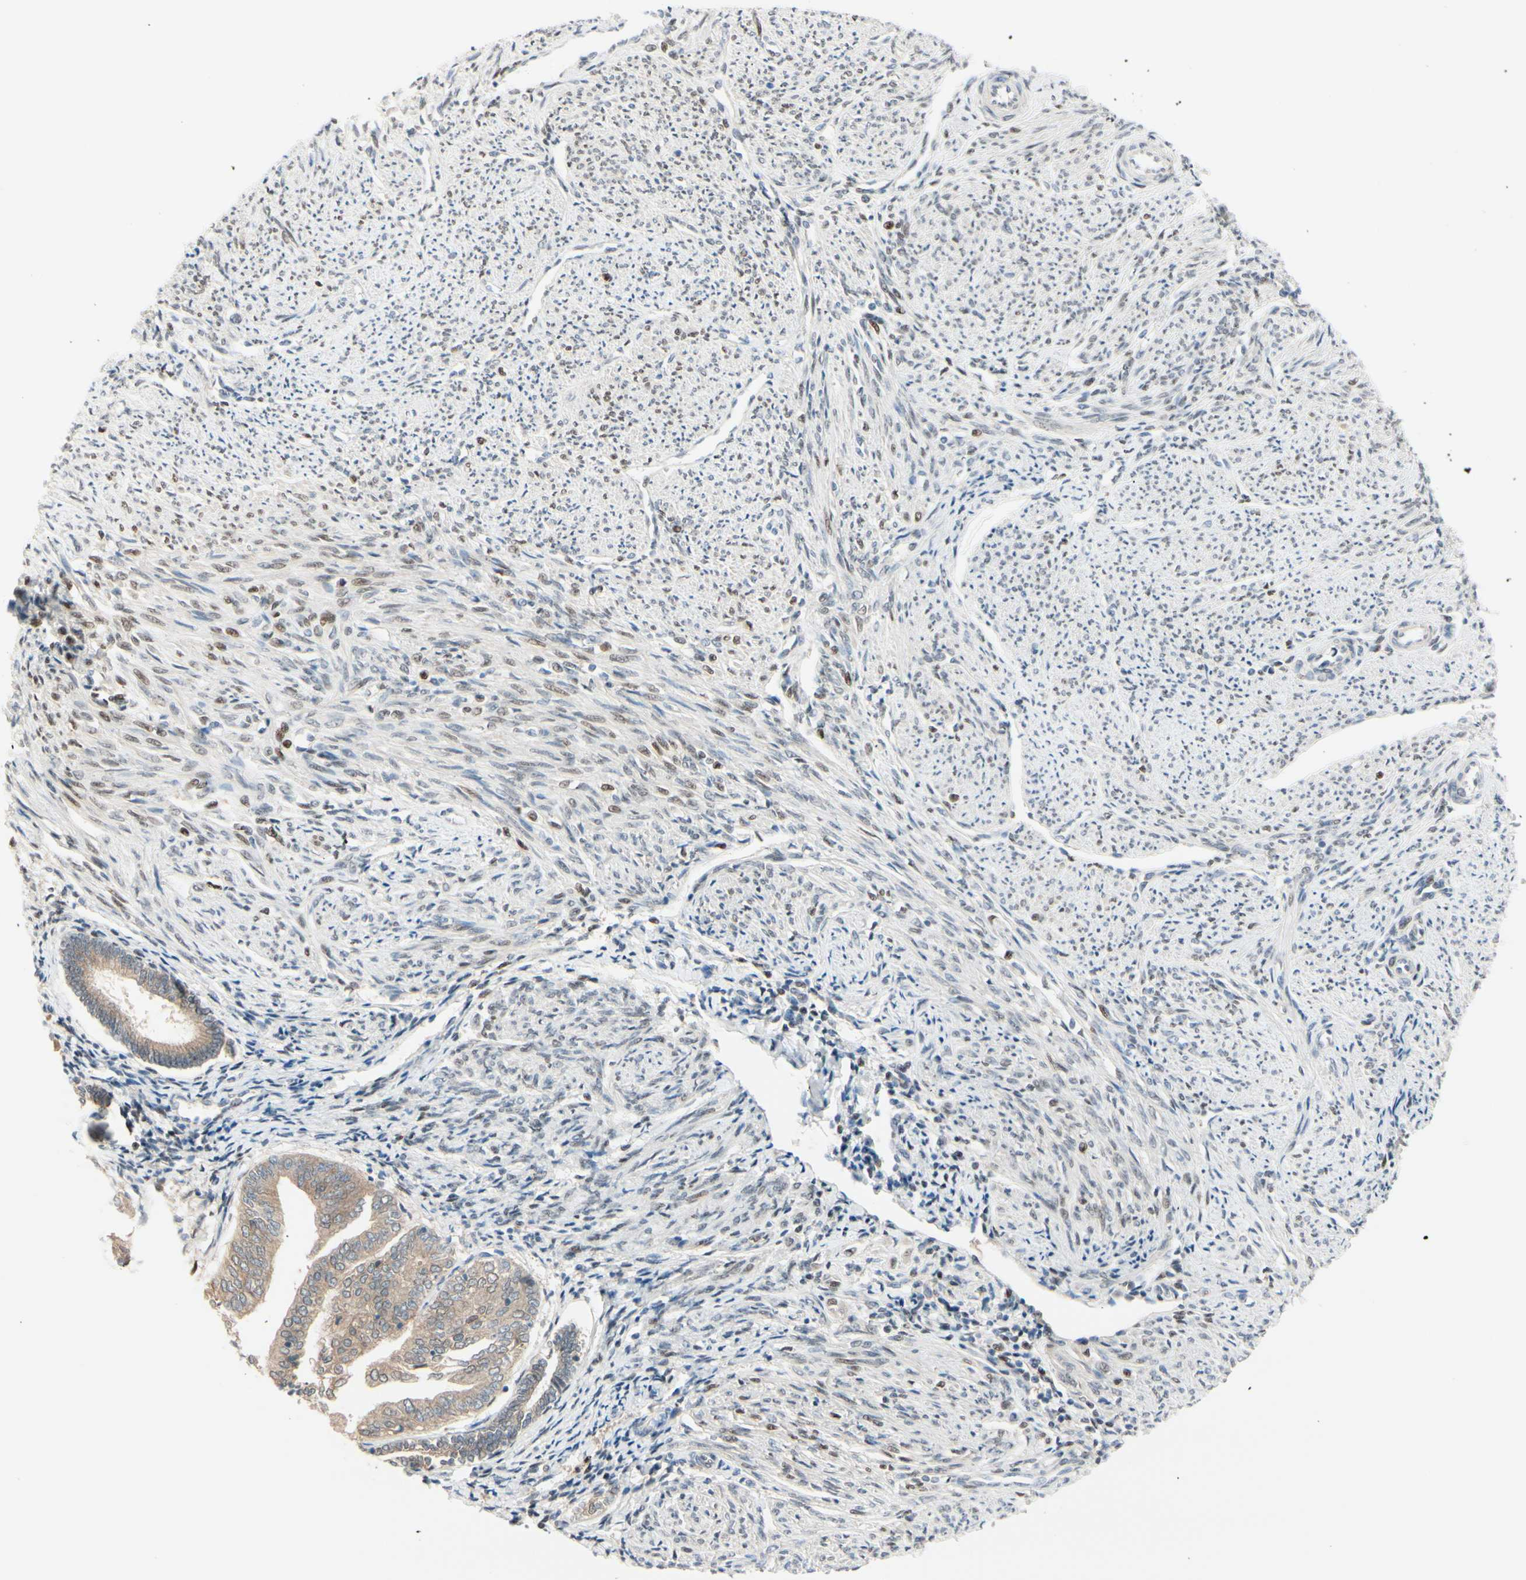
{"staining": {"intensity": "weak", "quantity": "25%-75%", "location": "cytoplasmic/membranous,nuclear"}, "tissue": "smooth muscle", "cell_type": "Smooth muscle cells", "image_type": "normal", "snomed": [{"axis": "morphology", "description": "Normal tissue, NOS"}, {"axis": "topography", "description": "Smooth muscle"}], "caption": "The photomicrograph reveals a brown stain indicating the presence of a protein in the cytoplasmic/membranous,nuclear of smooth muscle cells in smooth muscle. The staining was performed using DAB to visualize the protein expression in brown, while the nuclei were stained in blue with hematoxylin (Magnification: 20x).", "gene": "PTTG1", "patient": {"sex": "female", "age": 65}}